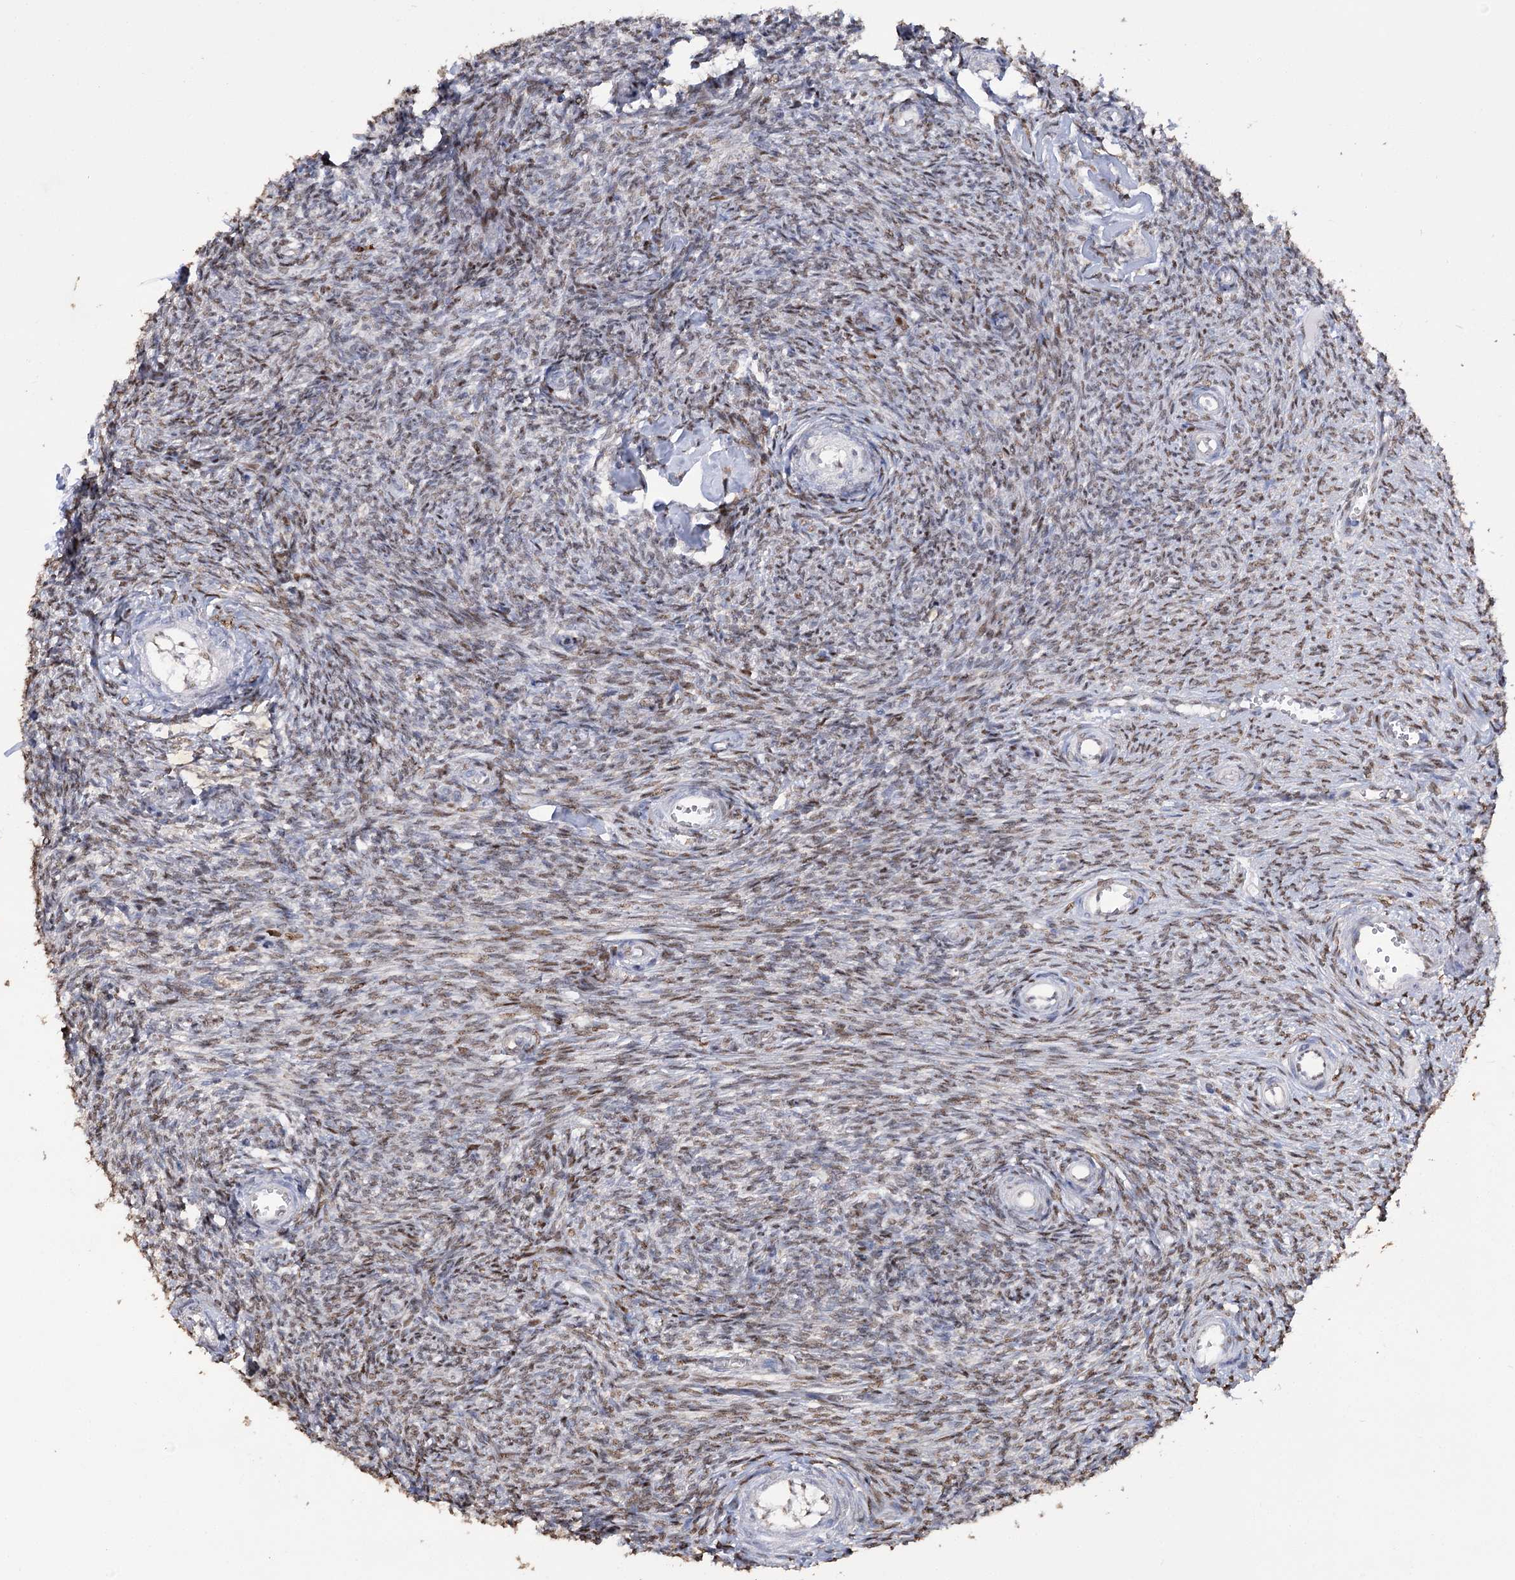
{"staining": {"intensity": "moderate", "quantity": ">75%", "location": "nuclear"}, "tissue": "ovary", "cell_type": "Ovarian stroma cells", "image_type": "normal", "snomed": [{"axis": "morphology", "description": "Normal tissue, NOS"}, {"axis": "topography", "description": "Ovary"}], "caption": "Immunohistochemistry (IHC) (DAB) staining of normal ovary displays moderate nuclear protein positivity in about >75% of ovarian stroma cells.", "gene": "NFU1", "patient": {"sex": "female", "age": 44}}